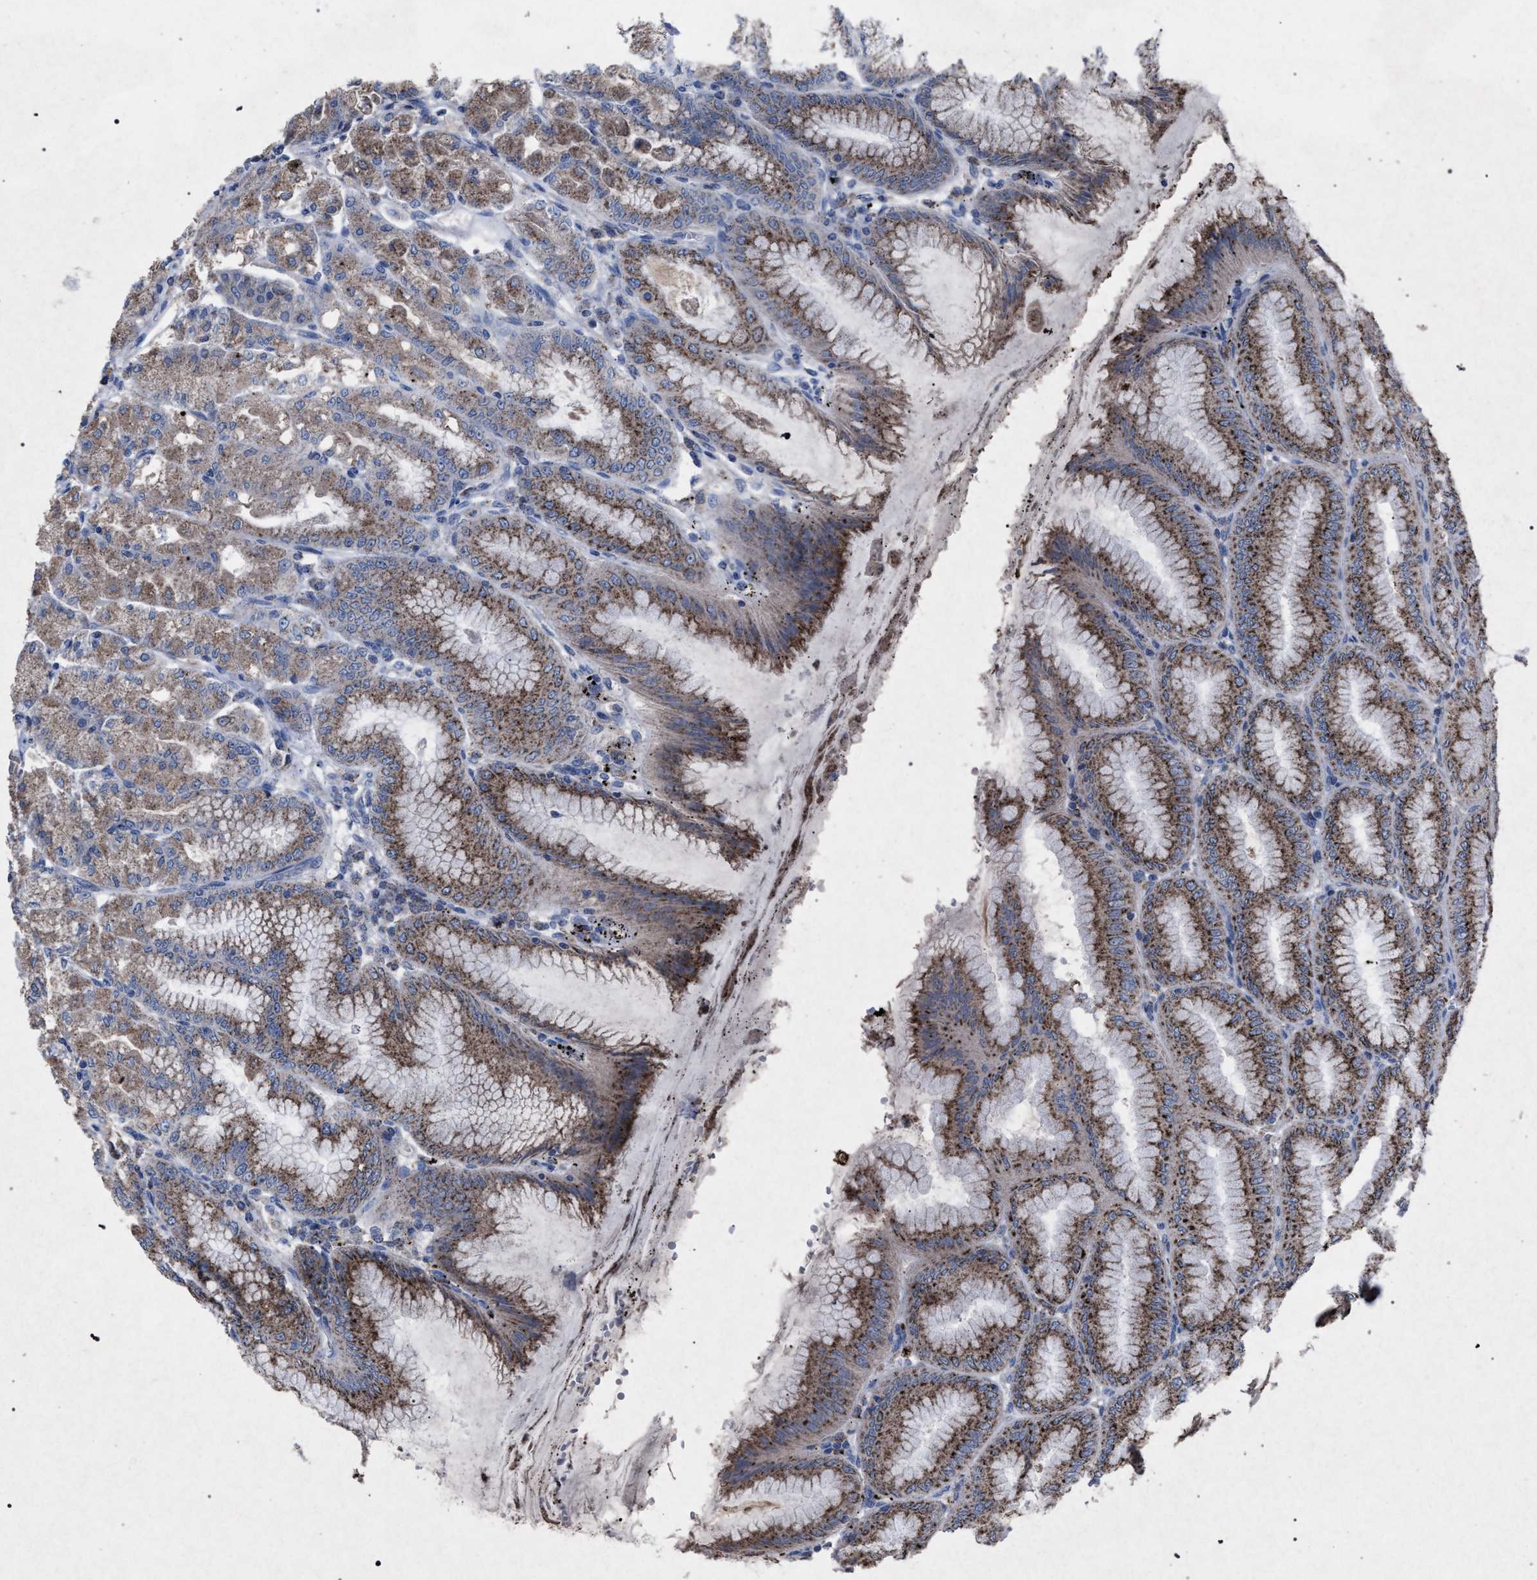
{"staining": {"intensity": "moderate", "quantity": ">75%", "location": "cytoplasmic/membranous"}, "tissue": "stomach", "cell_type": "Glandular cells", "image_type": "normal", "snomed": [{"axis": "morphology", "description": "Normal tissue, NOS"}, {"axis": "topography", "description": "Stomach, lower"}], "caption": "Immunohistochemistry (IHC) staining of benign stomach, which demonstrates medium levels of moderate cytoplasmic/membranous expression in approximately >75% of glandular cells indicating moderate cytoplasmic/membranous protein positivity. The staining was performed using DAB (3,3'-diaminobenzidine) (brown) for protein detection and nuclei were counterstained in hematoxylin (blue).", "gene": "HSD17B4", "patient": {"sex": "male", "age": 71}}